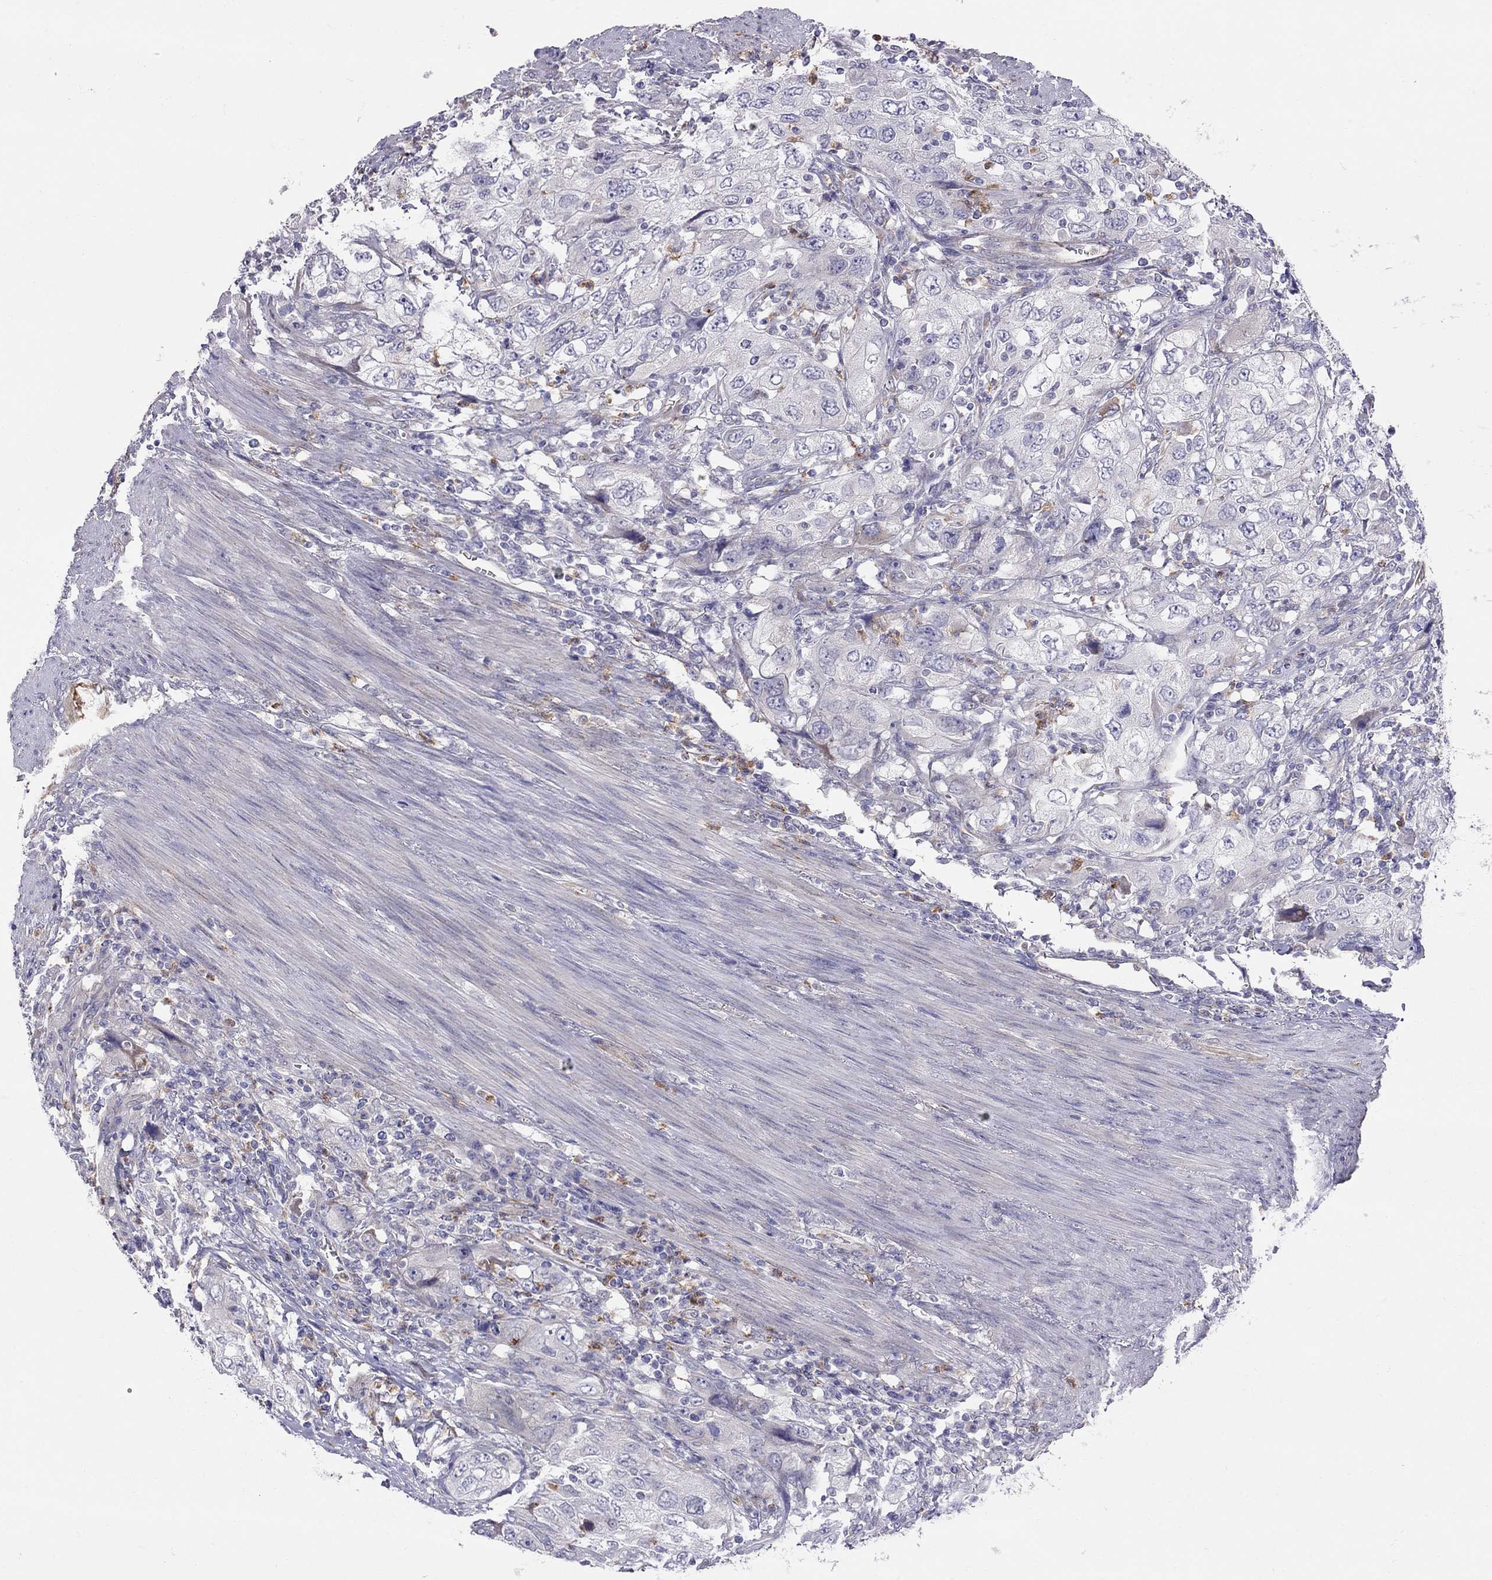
{"staining": {"intensity": "negative", "quantity": "none", "location": "none"}, "tissue": "urothelial cancer", "cell_type": "Tumor cells", "image_type": "cancer", "snomed": [{"axis": "morphology", "description": "Urothelial carcinoma, High grade"}, {"axis": "topography", "description": "Urinary bladder"}], "caption": "The micrograph demonstrates no staining of tumor cells in urothelial cancer. (DAB (3,3'-diaminobenzidine) immunohistochemistry with hematoxylin counter stain).", "gene": "SPINT4", "patient": {"sex": "male", "age": 76}}